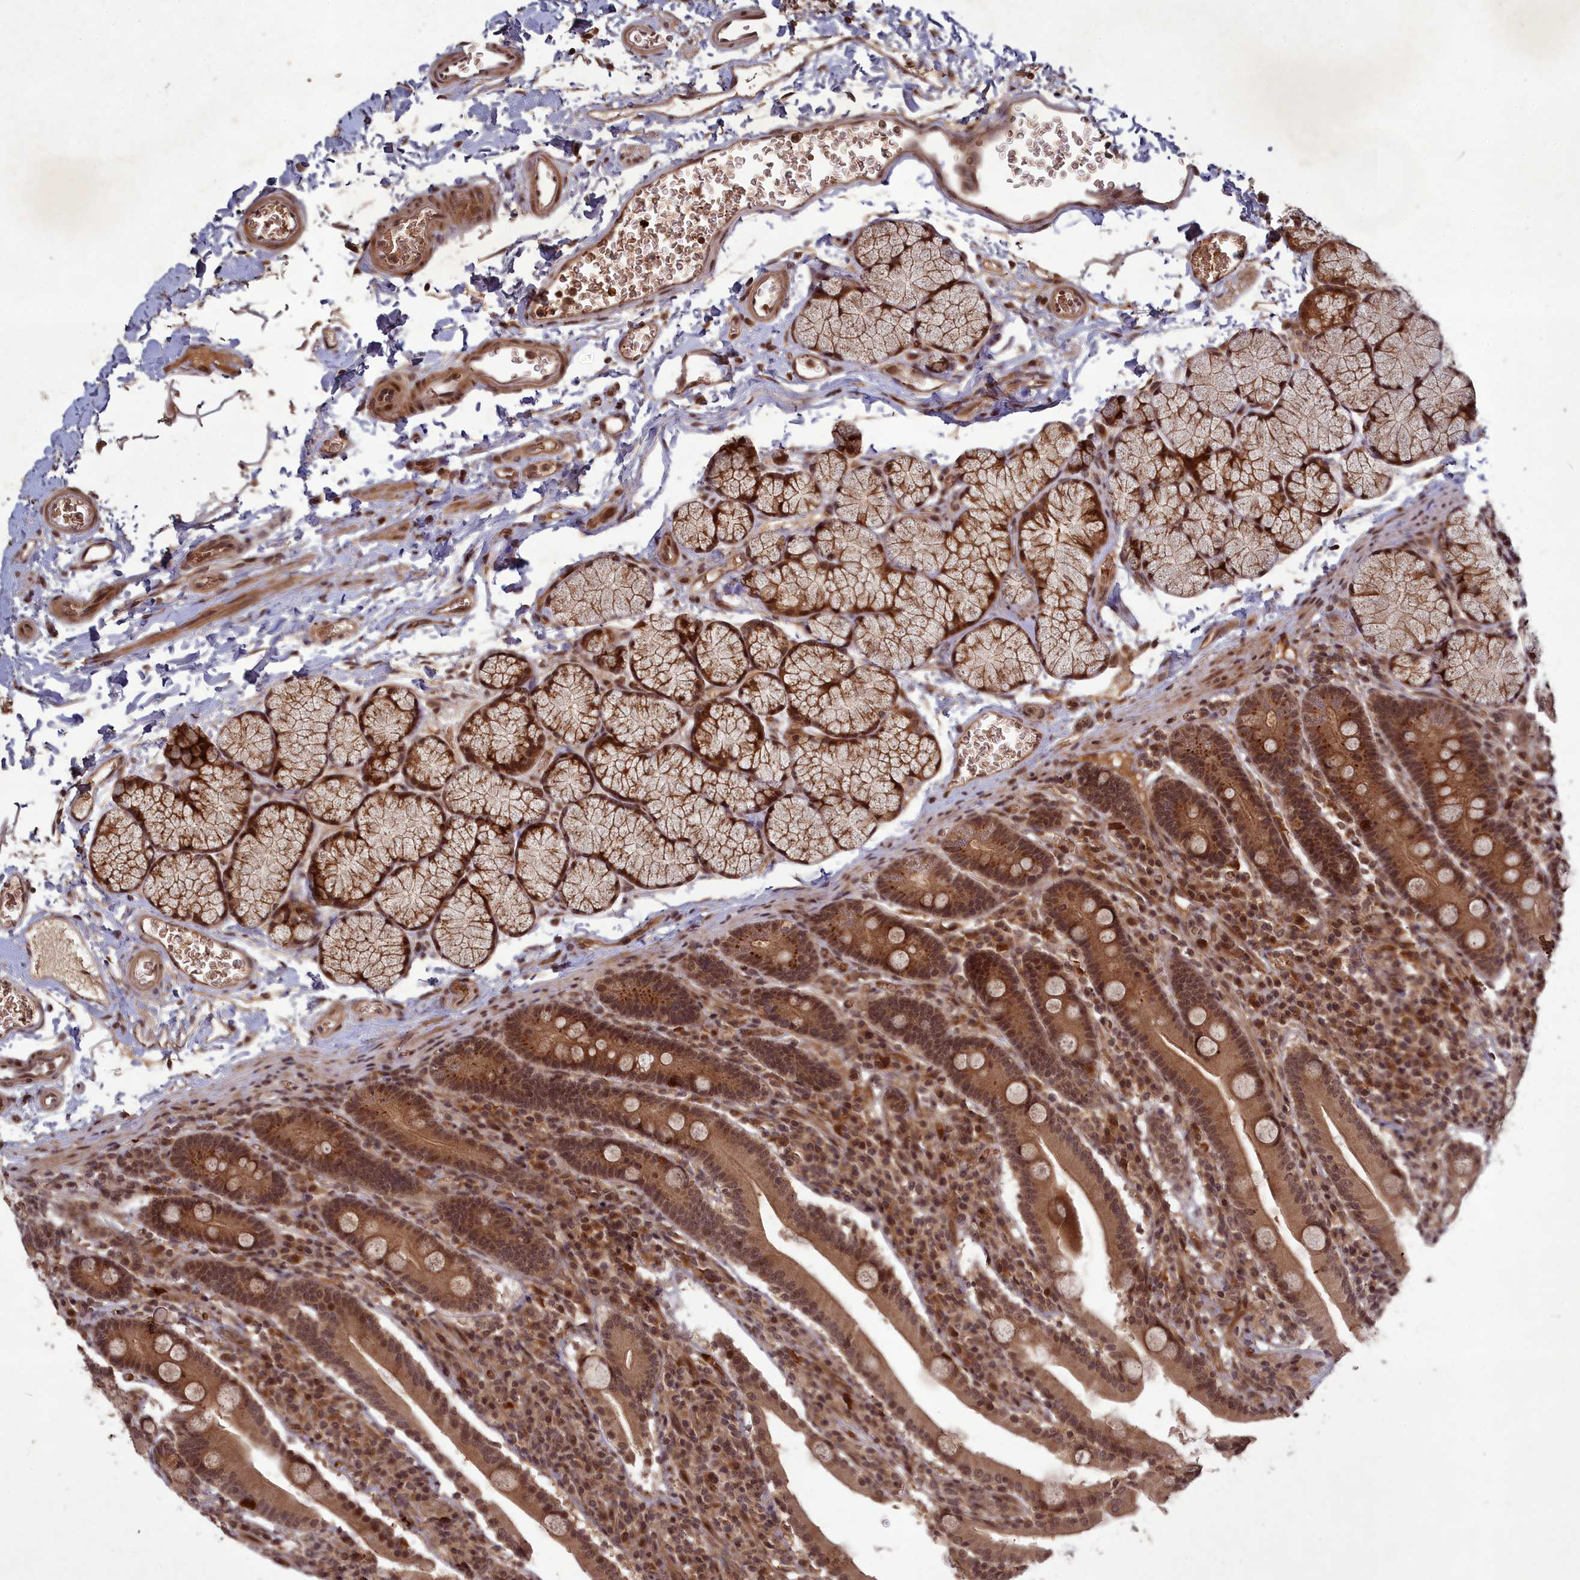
{"staining": {"intensity": "moderate", "quantity": ">75%", "location": "cytoplasmic/membranous,nuclear"}, "tissue": "duodenum", "cell_type": "Glandular cells", "image_type": "normal", "snomed": [{"axis": "morphology", "description": "Normal tissue, NOS"}, {"axis": "topography", "description": "Duodenum"}], "caption": "DAB immunohistochemical staining of benign duodenum shows moderate cytoplasmic/membranous,nuclear protein expression in about >75% of glandular cells. (DAB (3,3'-diaminobenzidine) = brown stain, brightfield microscopy at high magnification).", "gene": "SRMS", "patient": {"sex": "male", "age": 35}}